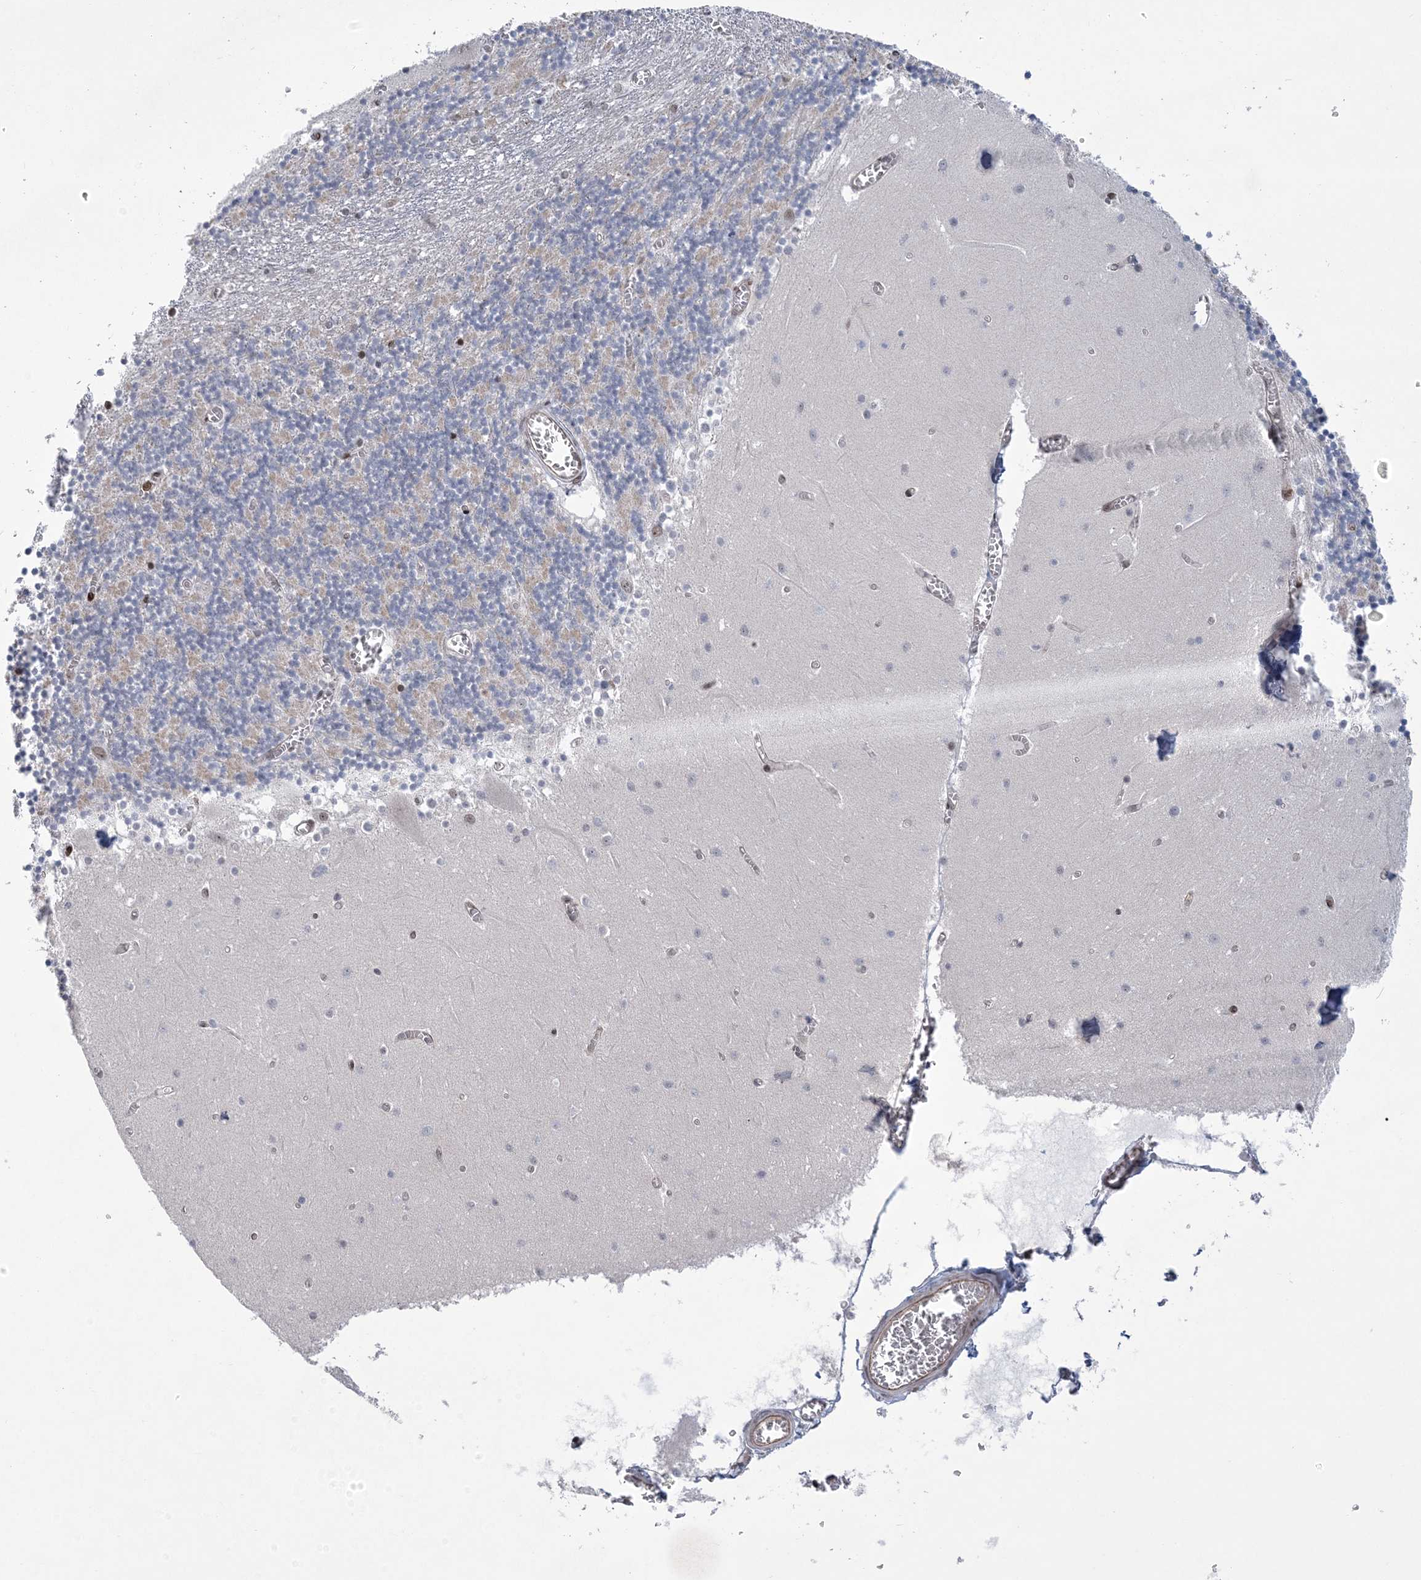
{"staining": {"intensity": "negative", "quantity": "none", "location": "none"}, "tissue": "cerebellum", "cell_type": "Cells in granular layer", "image_type": "normal", "snomed": [{"axis": "morphology", "description": "Normal tissue, NOS"}, {"axis": "topography", "description": "Cerebellum"}], "caption": "DAB immunohistochemical staining of normal cerebellum exhibits no significant staining in cells in granular layer. (Stains: DAB immunohistochemistry (IHC) with hematoxylin counter stain, Microscopy: brightfield microscopy at high magnification).", "gene": "HOMEZ", "patient": {"sex": "female", "age": 28}}